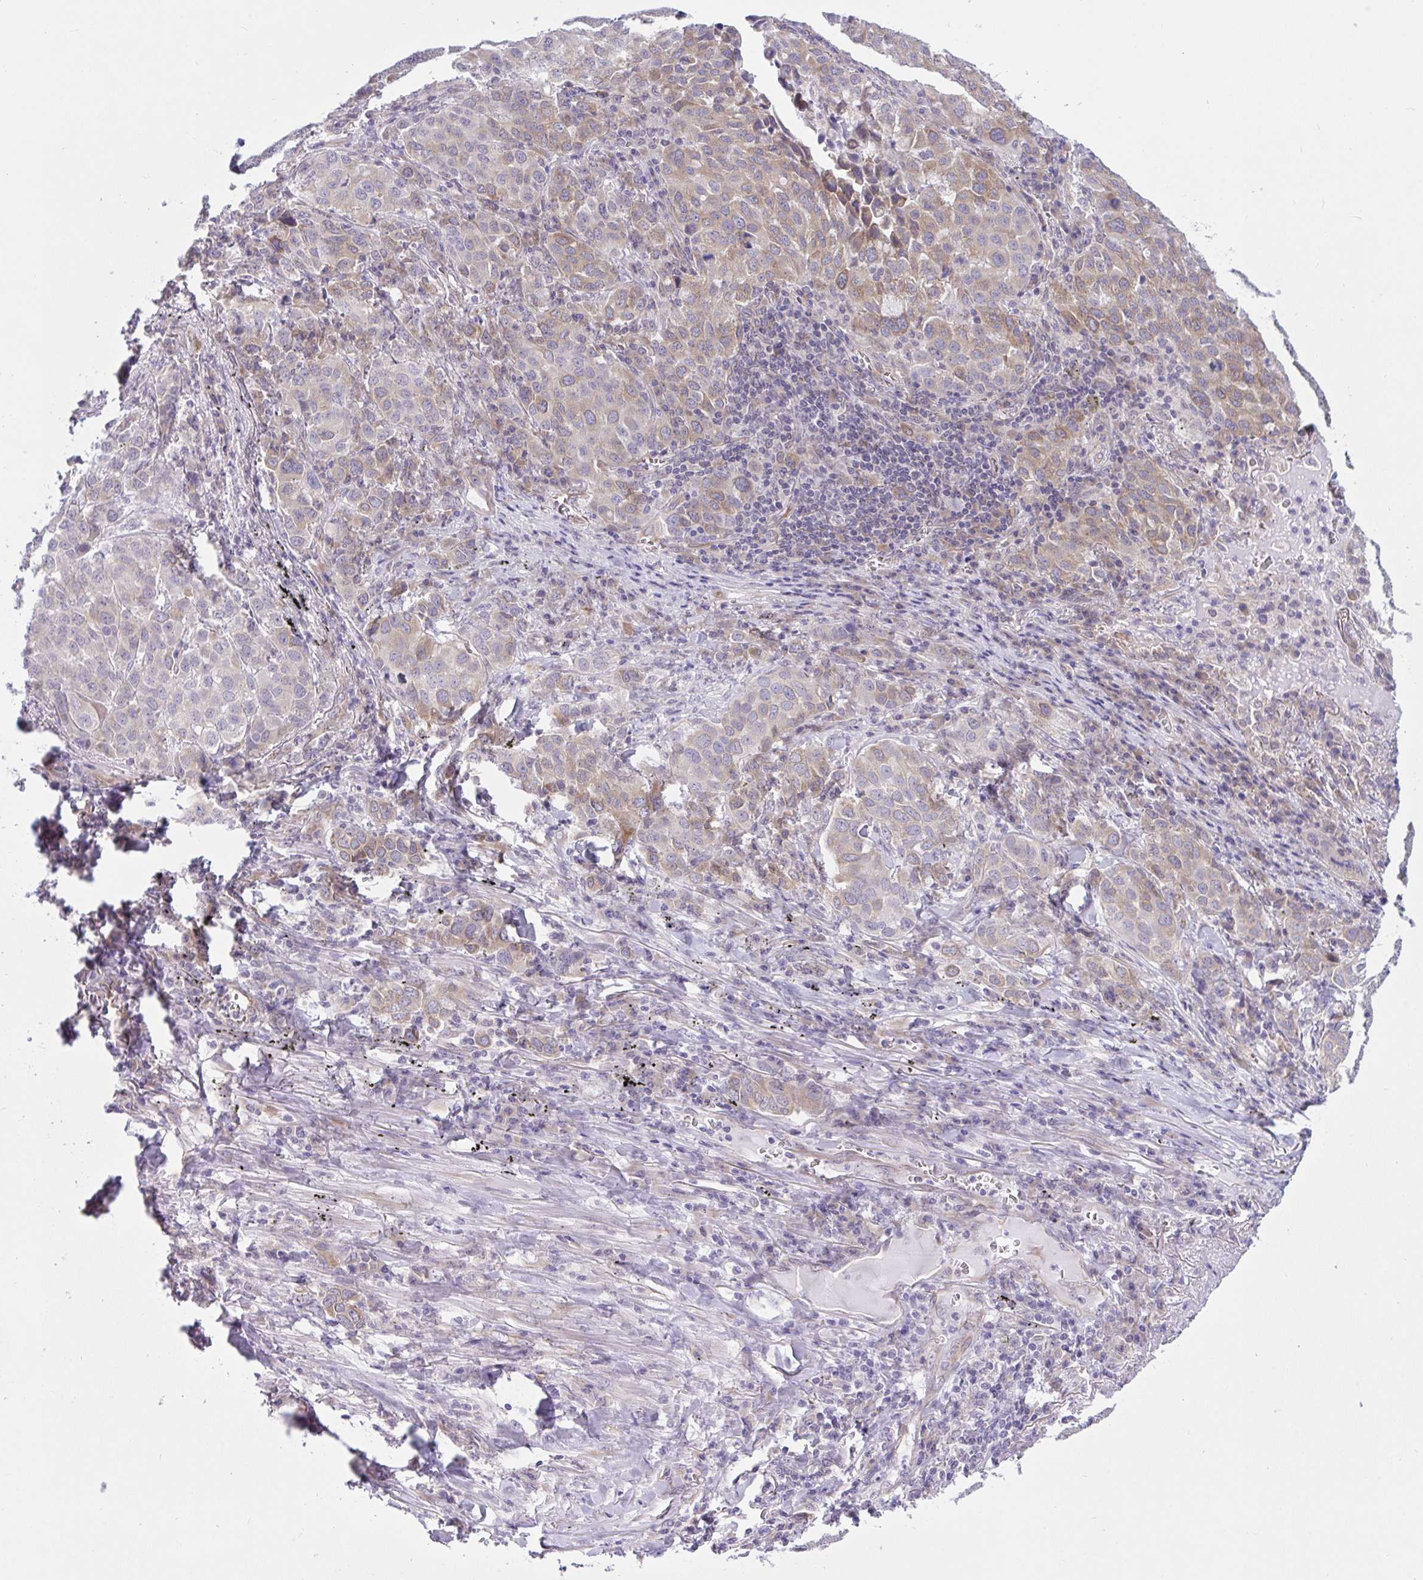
{"staining": {"intensity": "weak", "quantity": "25%-75%", "location": "cytoplasmic/membranous"}, "tissue": "lung cancer", "cell_type": "Tumor cells", "image_type": "cancer", "snomed": [{"axis": "morphology", "description": "Adenocarcinoma, NOS"}, {"axis": "morphology", "description": "Adenocarcinoma, metastatic, NOS"}, {"axis": "topography", "description": "Lymph node"}, {"axis": "topography", "description": "Lung"}], "caption": "Immunohistochemistry micrograph of neoplastic tissue: lung adenocarcinoma stained using IHC exhibits low levels of weak protein expression localized specifically in the cytoplasmic/membranous of tumor cells, appearing as a cytoplasmic/membranous brown color.", "gene": "CAMLG", "patient": {"sex": "female", "age": 65}}